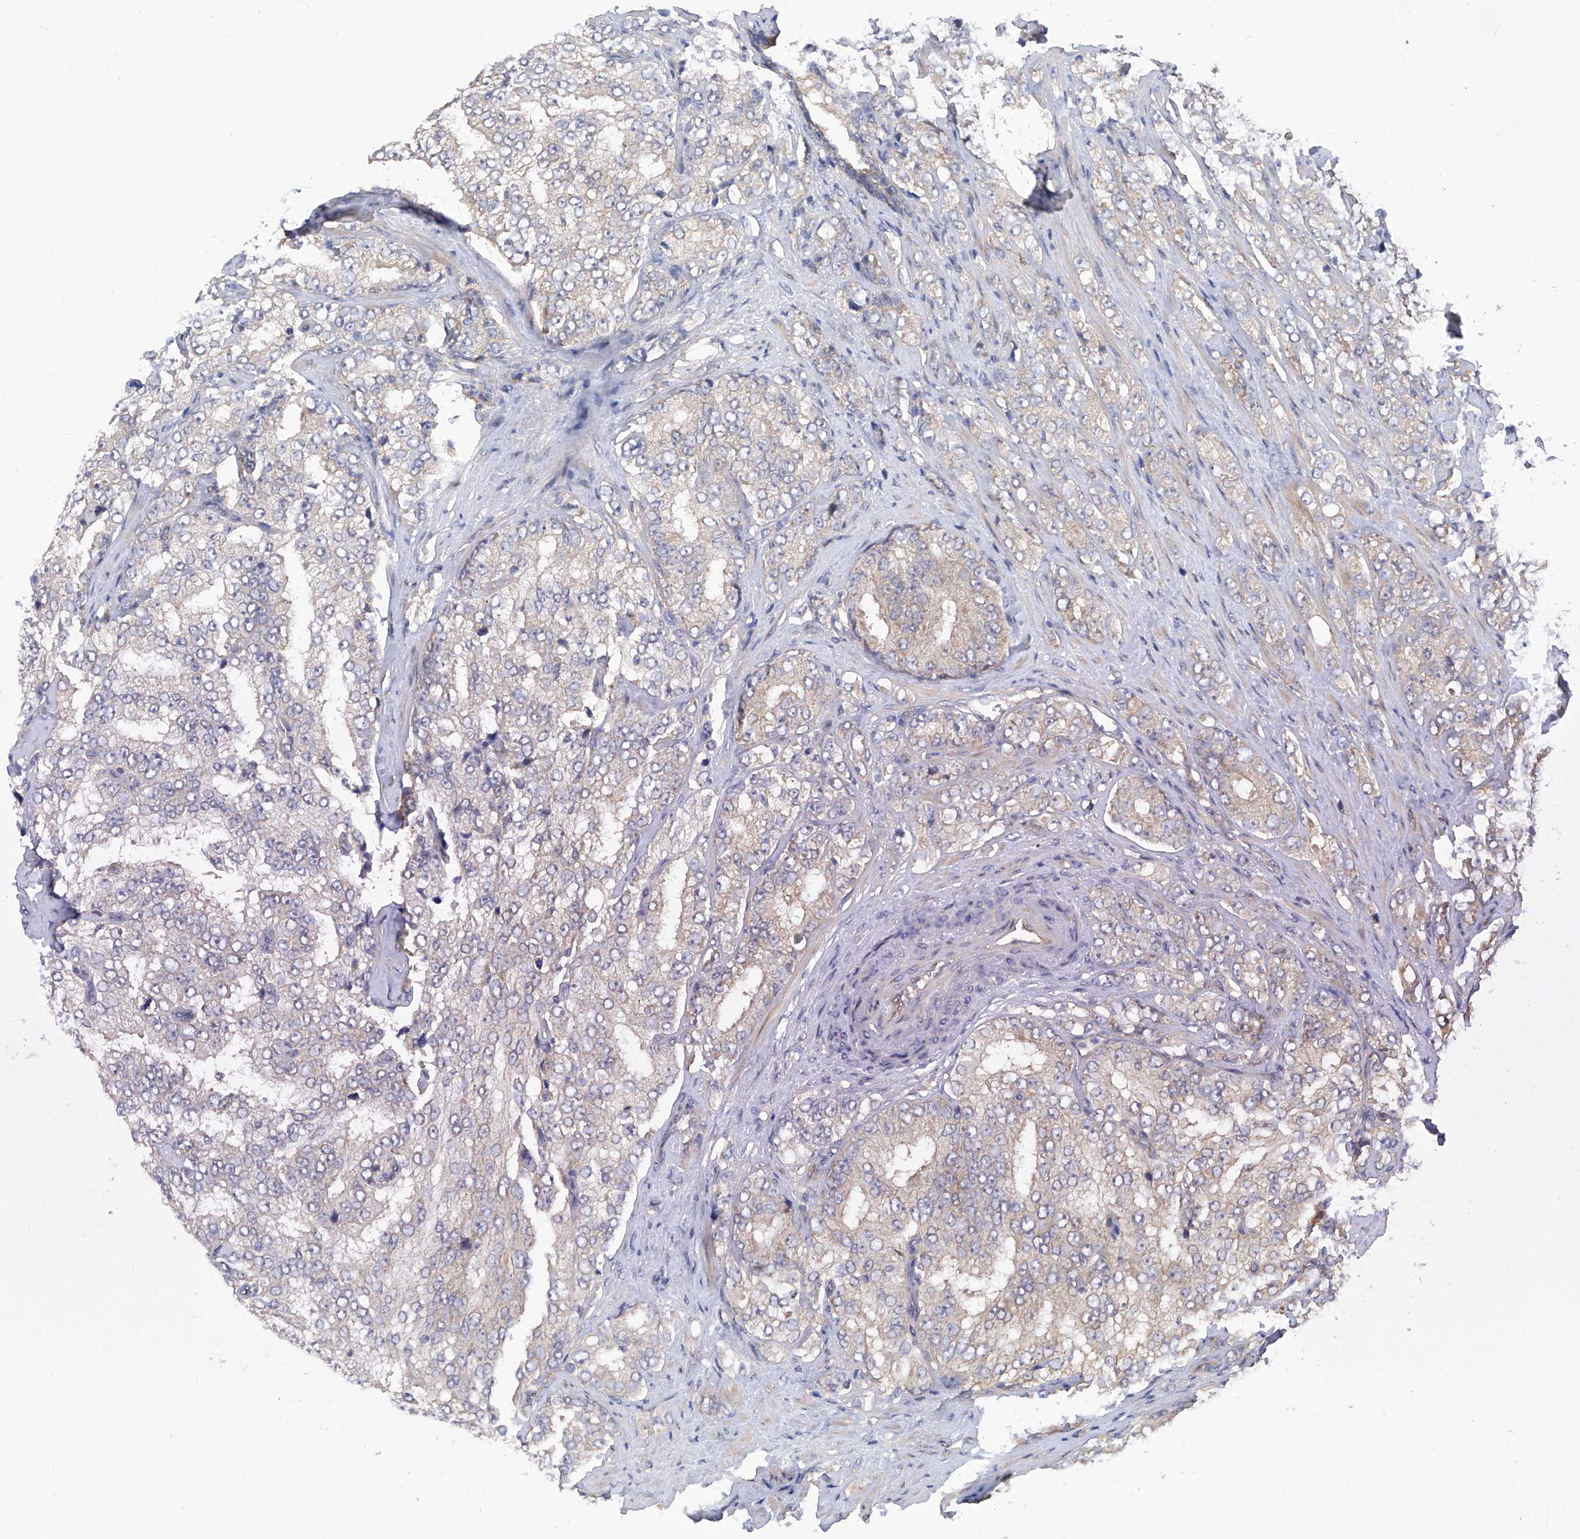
{"staining": {"intensity": "negative", "quantity": "none", "location": "none"}, "tissue": "prostate cancer", "cell_type": "Tumor cells", "image_type": "cancer", "snomed": [{"axis": "morphology", "description": "Adenocarcinoma, High grade"}, {"axis": "topography", "description": "Prostate"}], "caption": "The immunohistochemistry (IHC) image has no significant positivity in tumor cells of prostate cancer tissue. The staining is performed using DAB brown chromogen with nuclei counter-stained in using hematoxylin.", "gene": "USP45", "patient": {"sex": "male", "age": 58}}